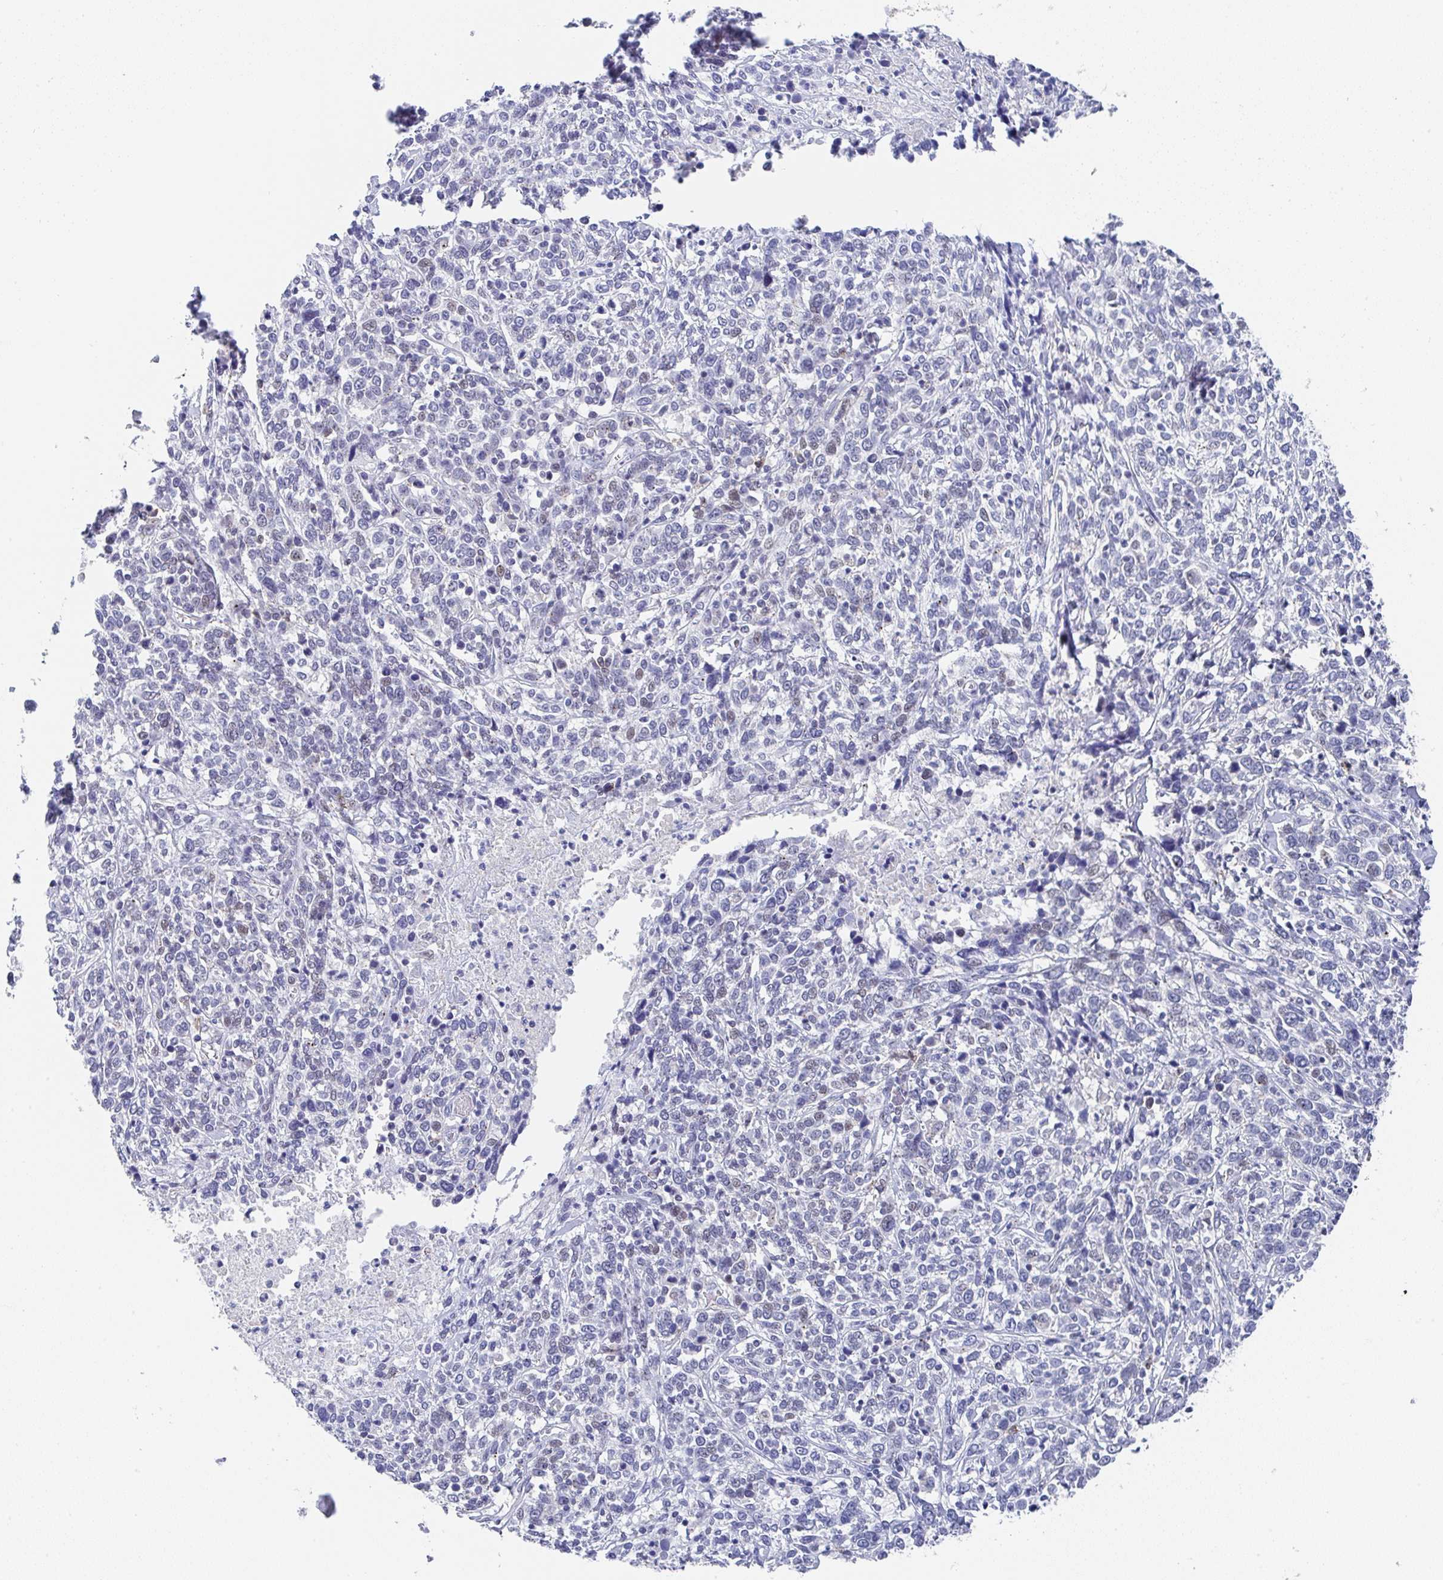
{"staining": {"intensity": "negative", "quantity": "none", "location": "none"}, "tissue": "cervical cancer", "cell_type": "Tumor cells", "image_type": "cancer", "snomed": [{"axis": "morphology", "description": "Squamous cell carcinoma, NOS"}, {"axis": "topography", "description": "Cervix"}], "caption": "Immunohistochemistry of human cervical cancer demonstrates no positivity in tumor cells.", "gene": "TNFRSF8", "patient": {"sex": "female", "age": 46}}